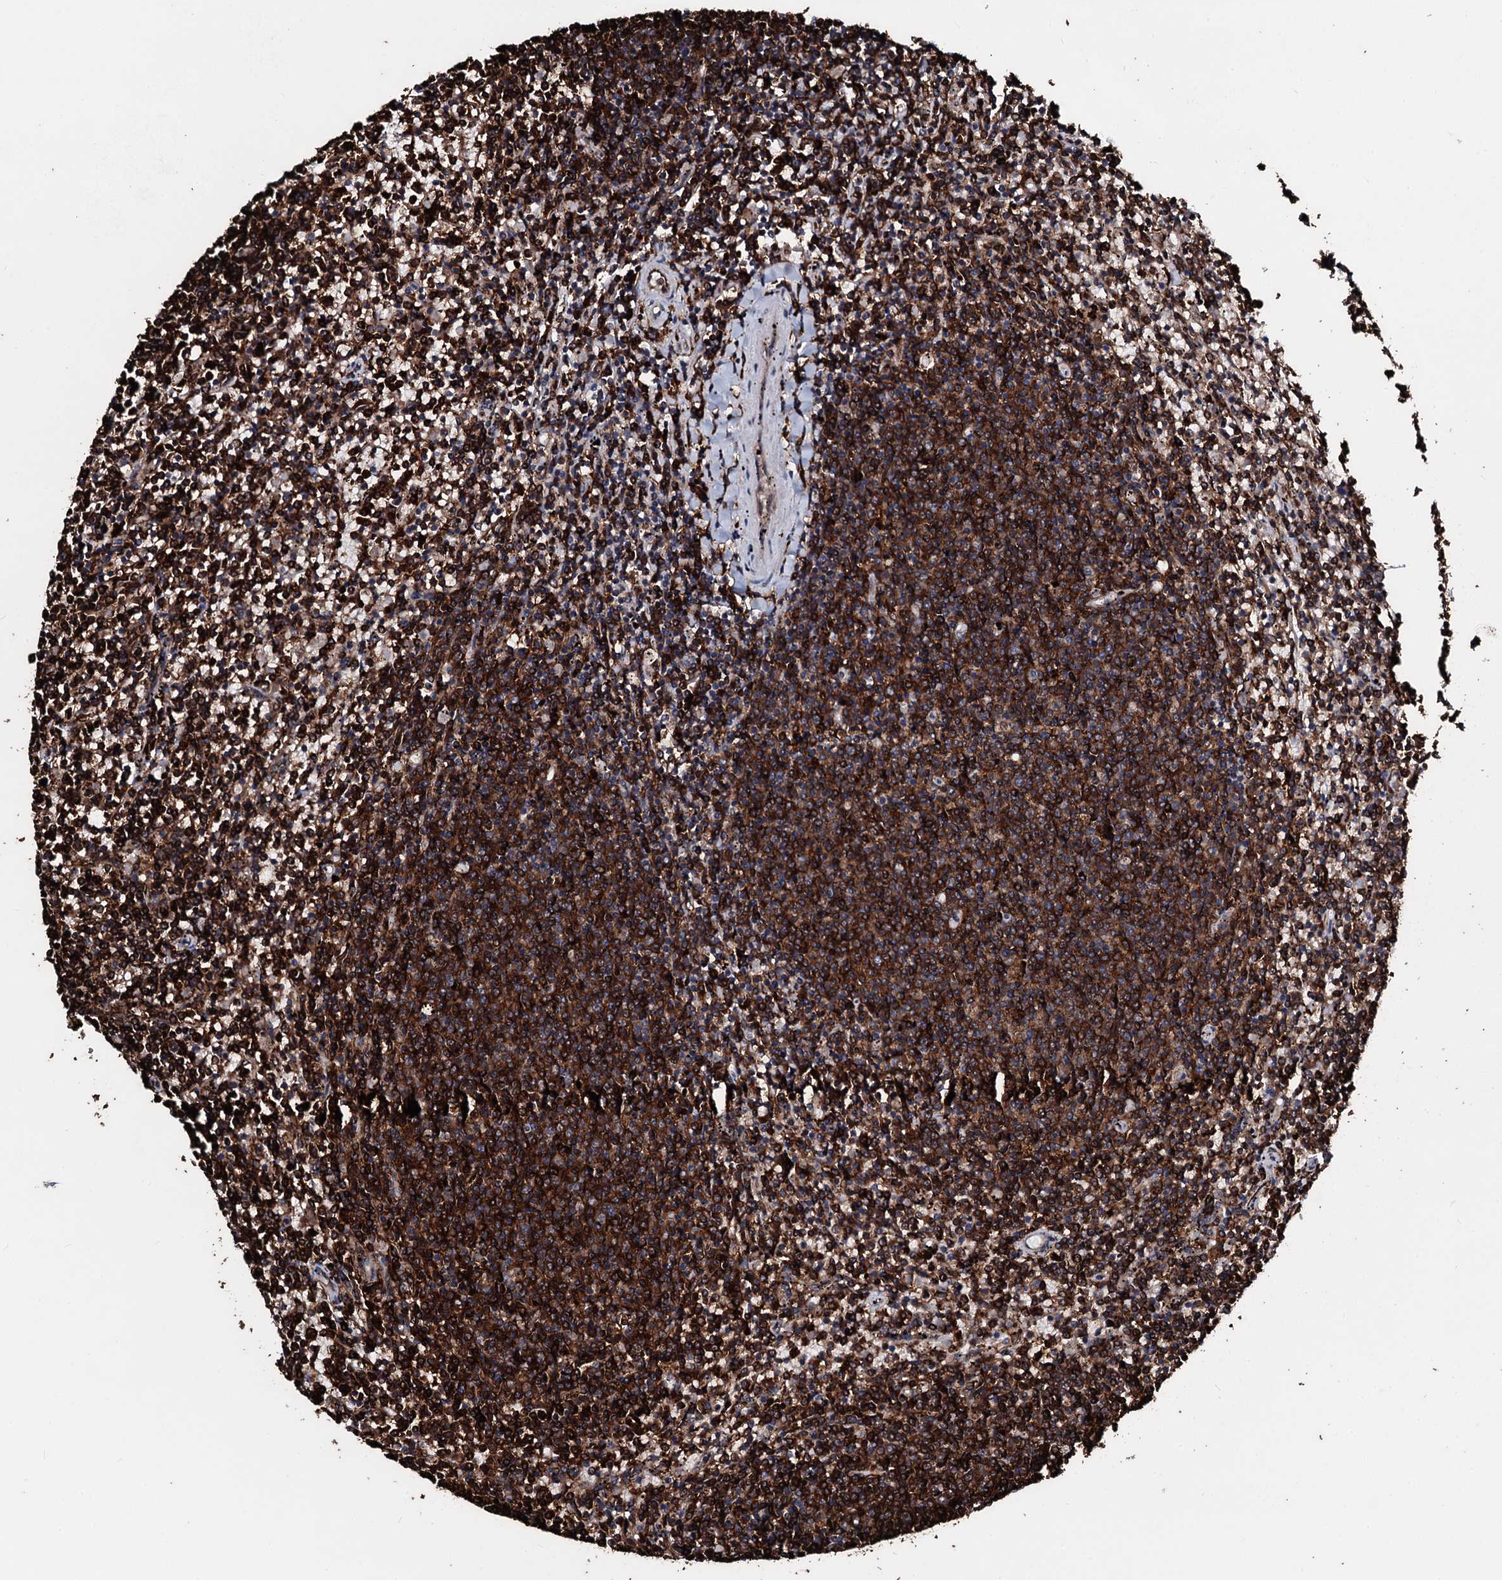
{"staining": {"intensity": "strong", "quantity": ">75%", "location": "cytoplasmic/membranous"}, "tissue": "lymphoma", "cell_type": "Tumor cells", "image_type": "cancer", "snomed": [{"axis": "morphology", "description": "Malignant lymphoma, non-Hodgkin's type, Low grade"}, {"axis": "topography", "description": "Spleen"}], "caption": "Immunohistochemical staining of human lymphoma shows strong cytoplasmic/membranous protein expression in about >75% of tumor cells.", "gene": "TPGS2", "patient": {"sex": "female", "age": 50}}